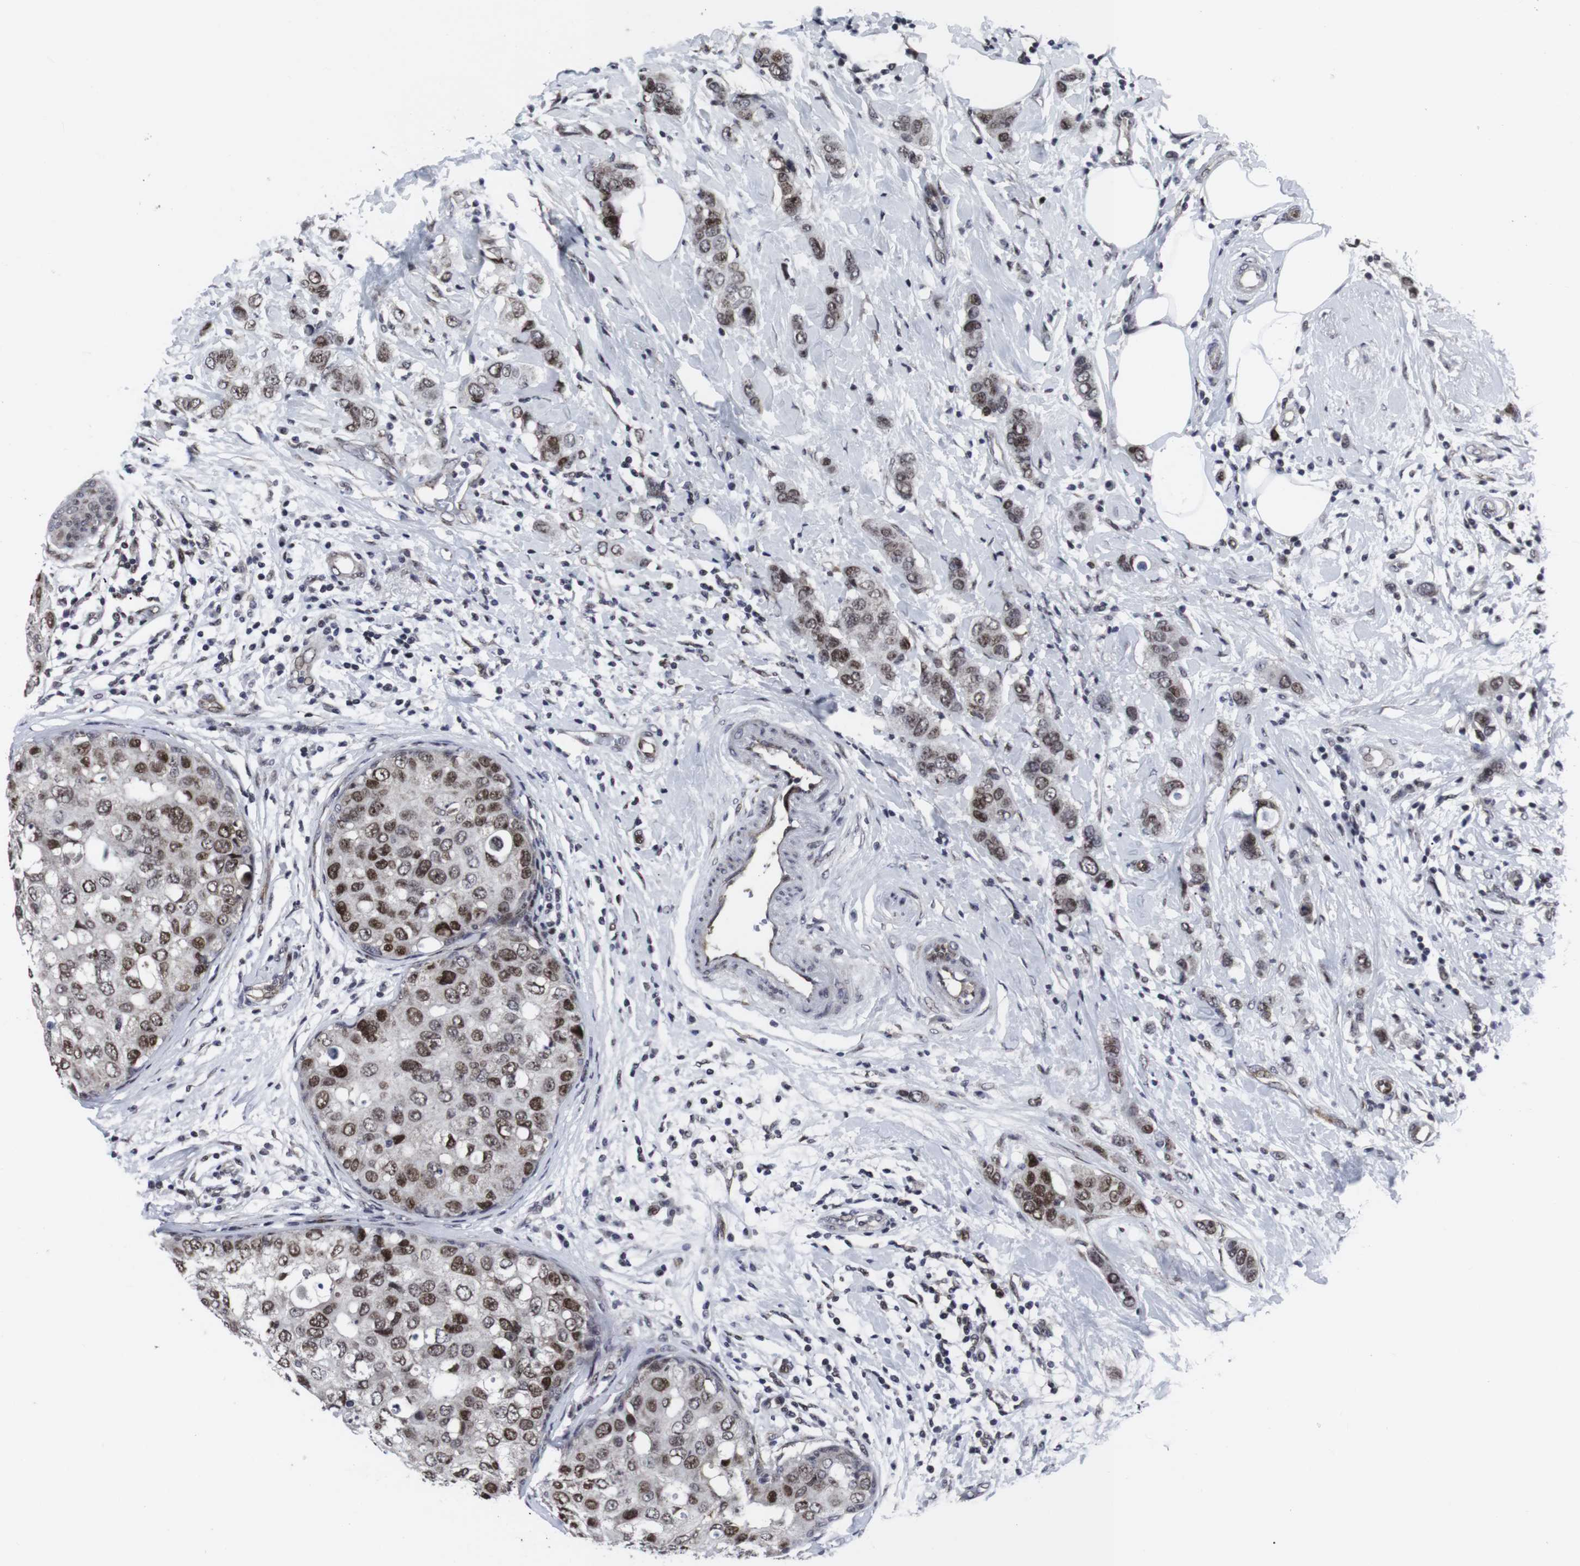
{"staining": {"intensity": "moderate", "quantity": ">75%", "location": "nuclear"}, "tissue": "breast cancer", "cell_type": "Tumor cells", "image_type": "cancer", "snomed": [{"axis": "morphology", "description": "Duct carcinoma"}, {"axis": "topography", "description": "Breast"}], "caption": "Tumor cells exhibit medium levels of moderate nuclear positivity in about >75% of cells in infiltrating ductal carcinoma (breast).", "gene": "MLH1", "patient": {"sex": "female", "age": 50}}